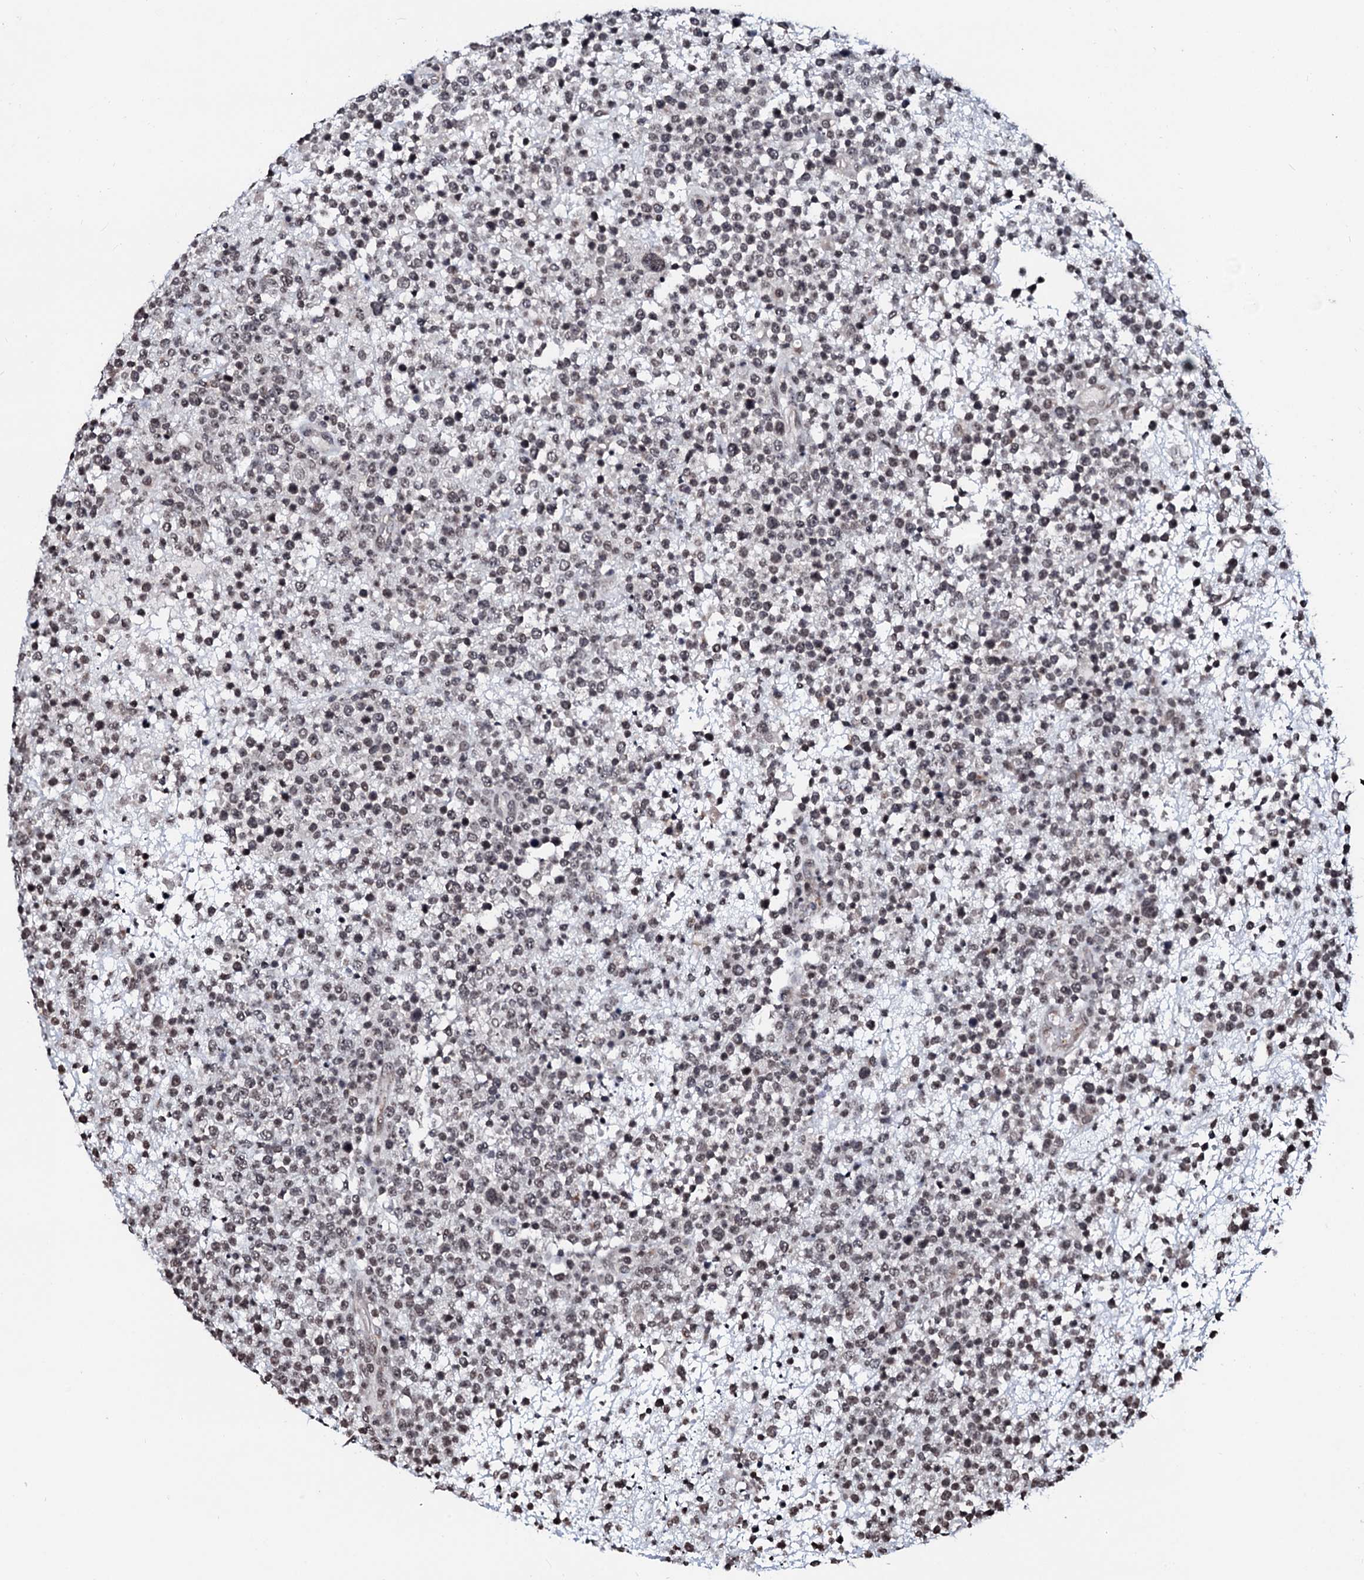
{"staining": {"intensity": "negative", "quantity": "none", "location": "none"}, "tissue": "lymphoma", "cell_type": "Tumor cells", "image_type": "cancer", "snomed": [{"axis": "morphology", "description": "Malignant lymphoma, non-Hodgkin's type, High grade"}, {"axis": "topography", "description": "Colon"}], "caption": "Tumor cells are negative for protein expression in human malignant lymphoma, non-Hodgkin's type (high-grade). (DAB immunohistochemistry, high magnification).", "gene": "LSM11", "patient": {"sex": "female", "age": 53}}